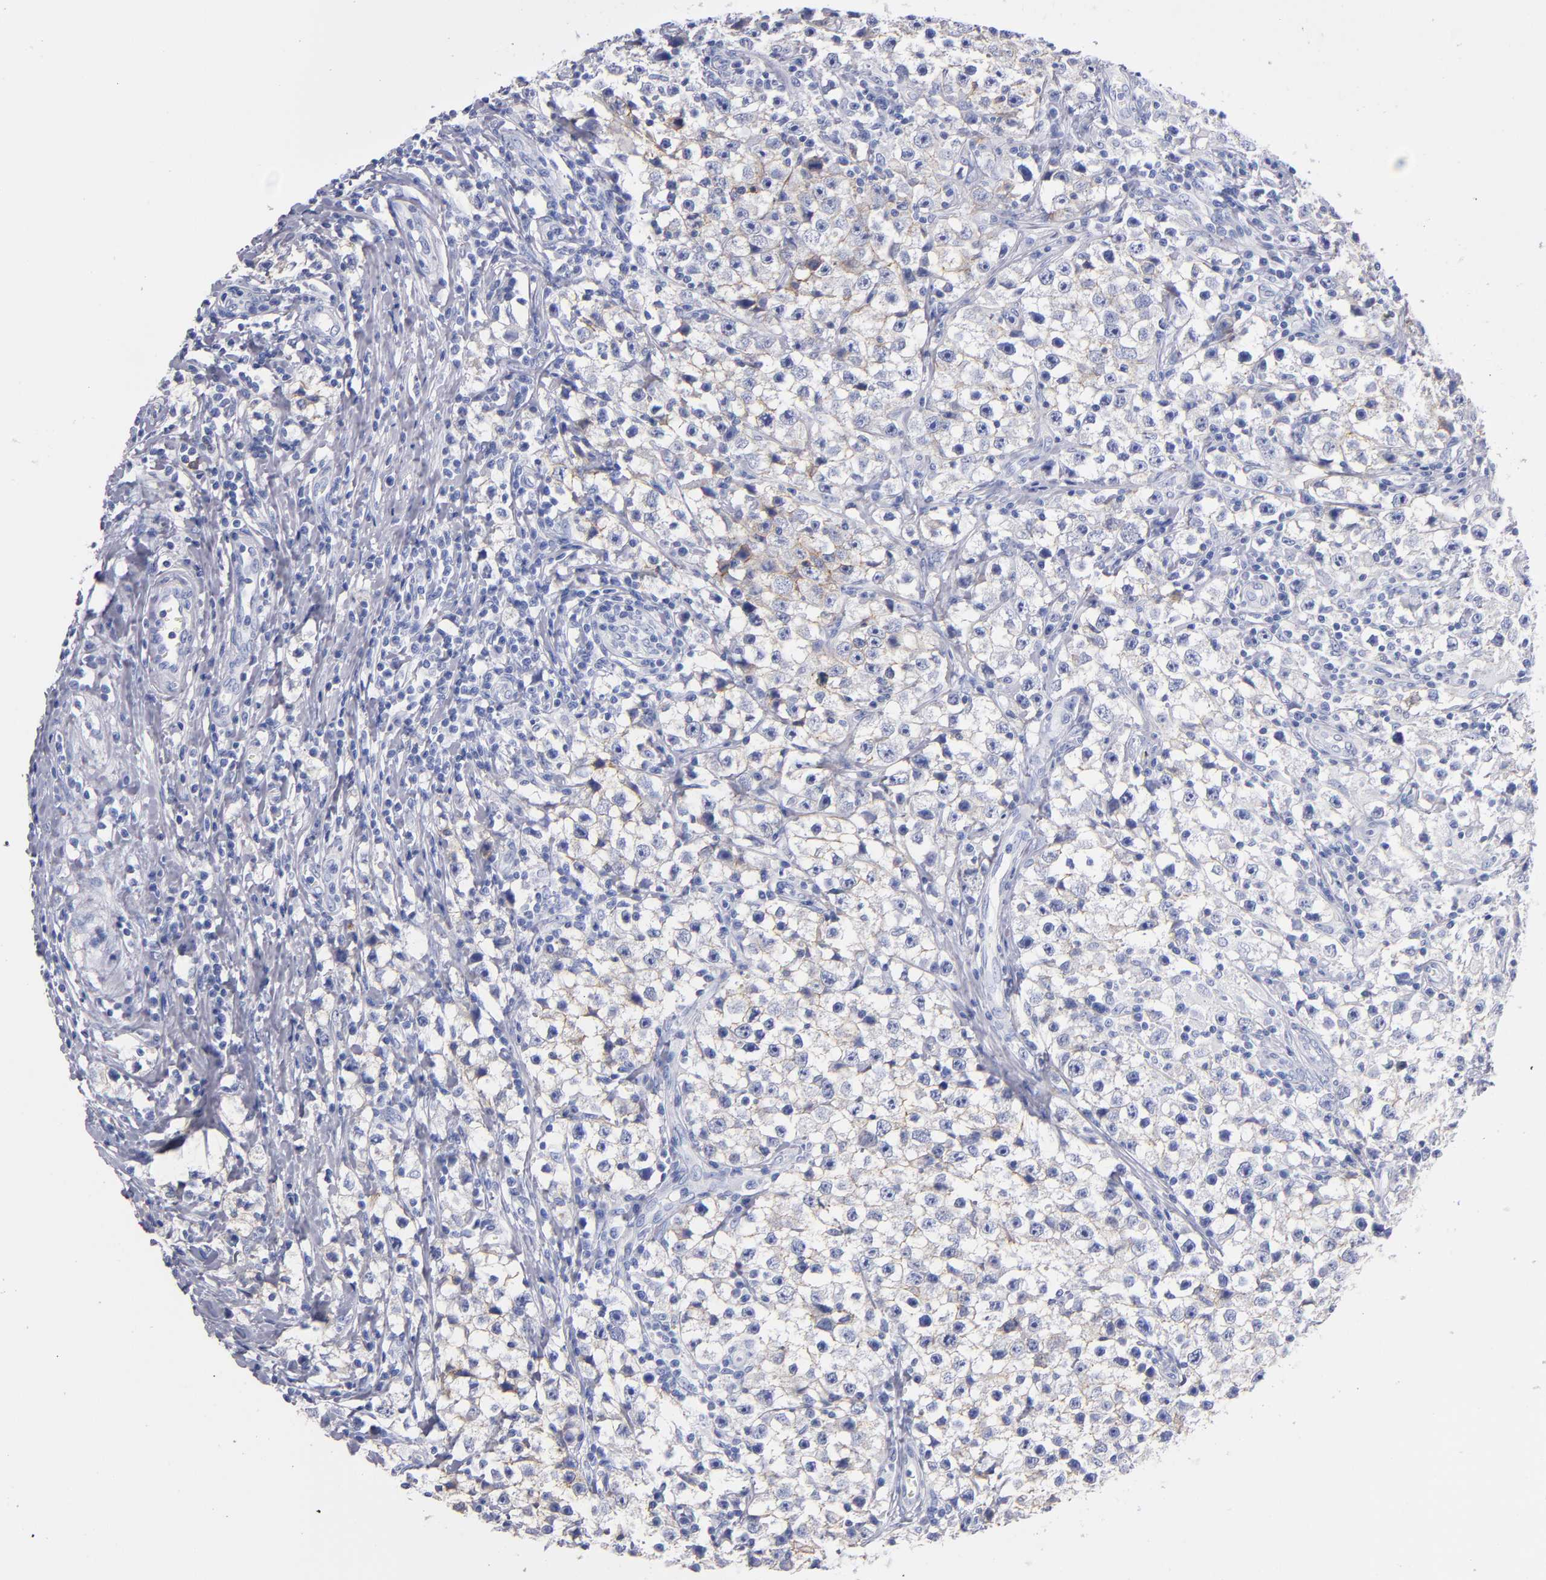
{"staining": {"intensity": "weak", "quantity": "<25%", "location": "cytoplasmic/membranous"}, "tissue": "testis cancer", "cell_type": "Tumor cells", "image_type": "cancer", "snomed": [{"axis": "morphology", "description": "Seminoma, NOS"}, {"axis": "topography", "description": "Testis"}], "caption": "Testis cancer was stained to show a protein in brown. There is no significant positivity in tumor cells.", "gene": "KIT", "patient": {"sex": "male", "age": 35}}